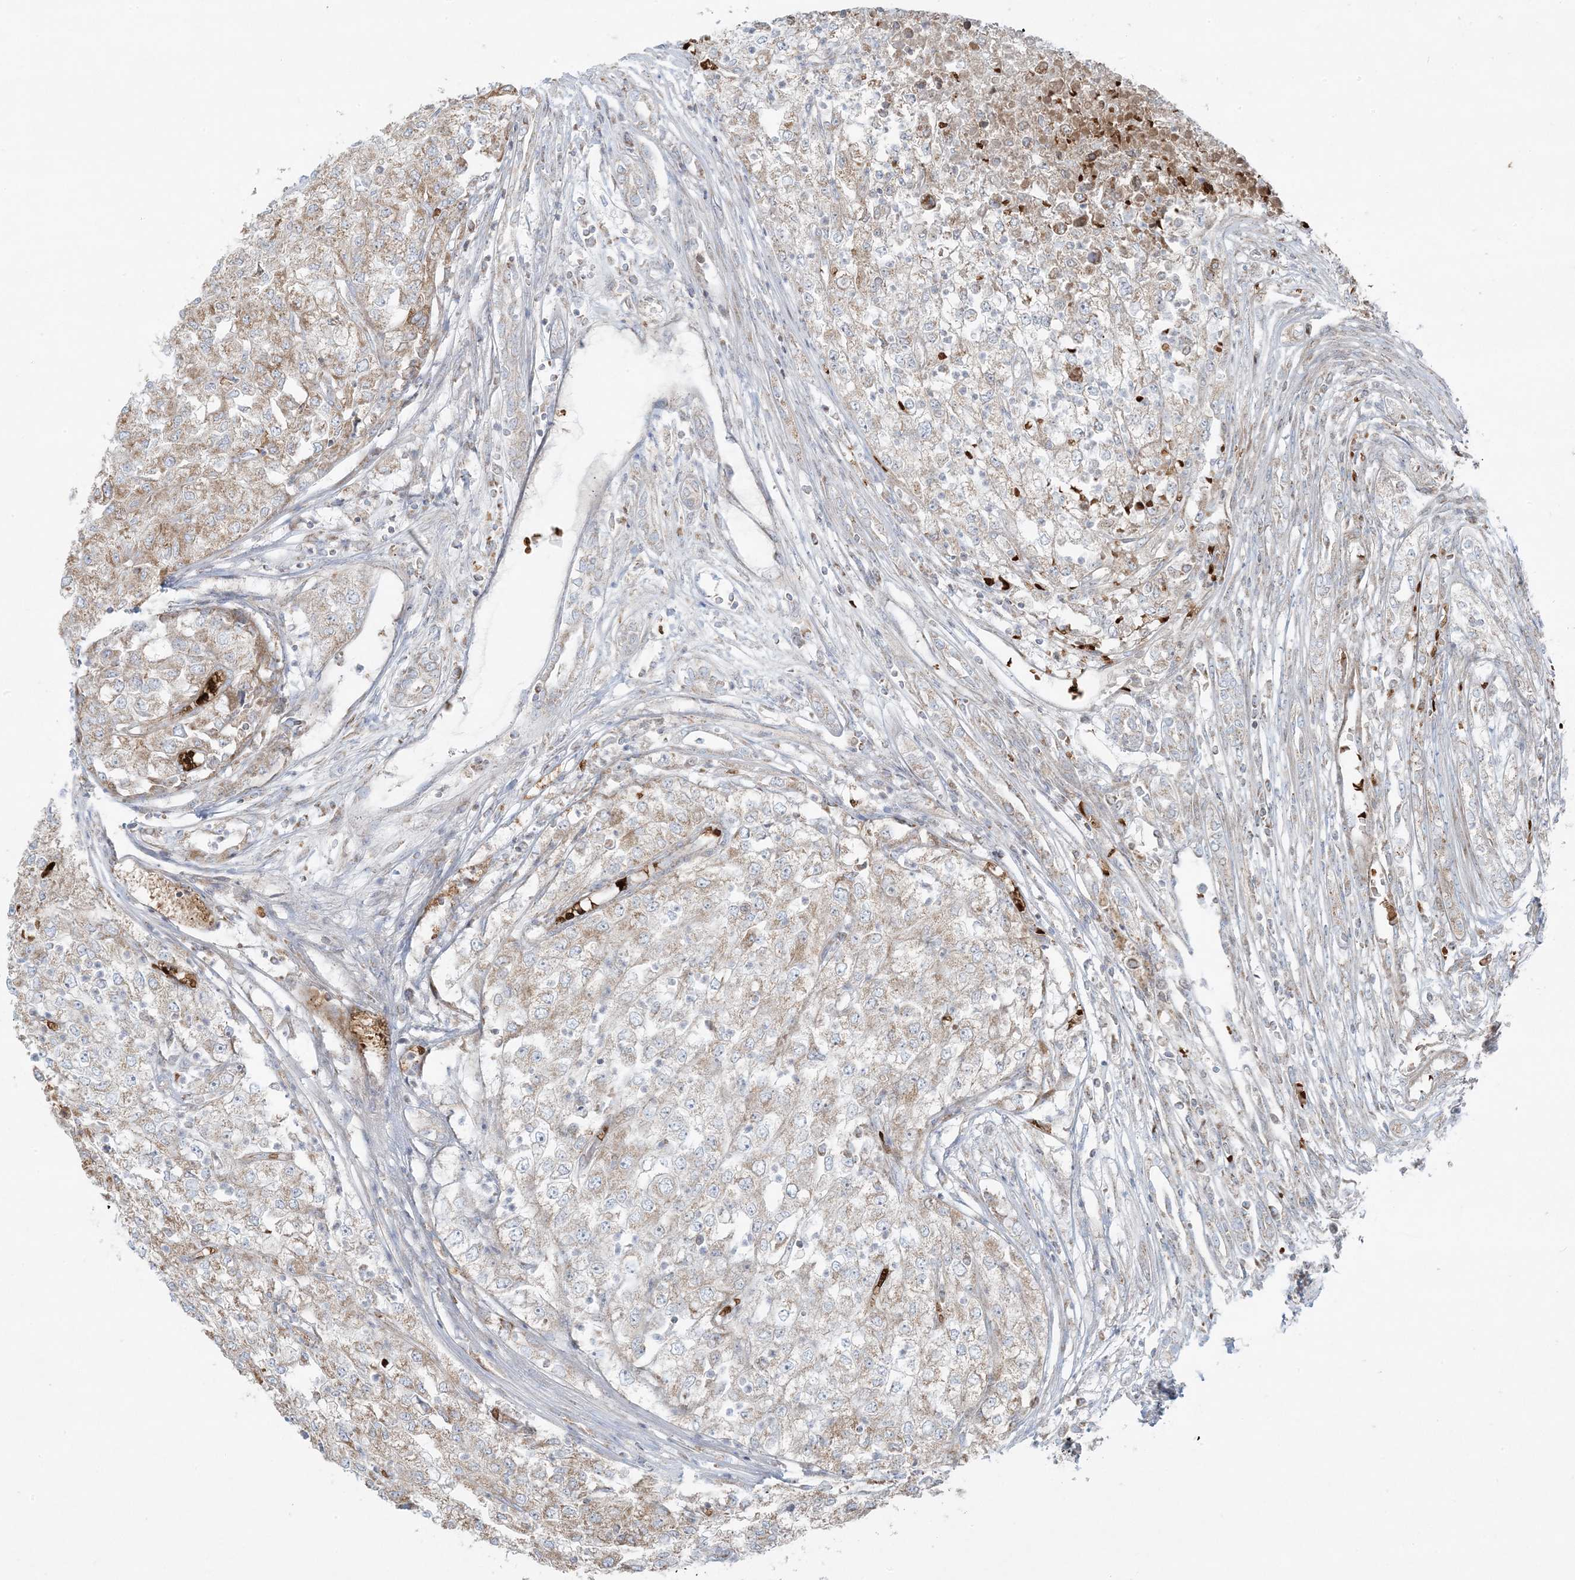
{"staining": {"intensity": "weak", "quantity": "25%-75%", "location": "cytoplasmic/membranous"}, "tissue": "renal cancer", "cell_type": "Tumor cells", "image_type": "cancer", "snomed": [{"axis": "morphology", "description": "Adenocarcinoma, NOS"}, {"axis": "topography", "description": "Kidney"}], "caption": "Immunohistochemical staining of adenocarcinoma (renal) displays weak cytoplasmic/membranous protein positivity in about 25%-75% of tumor cells.", "gene": "PIK3R4", "patient": {"sex": "female", "age": 54}}